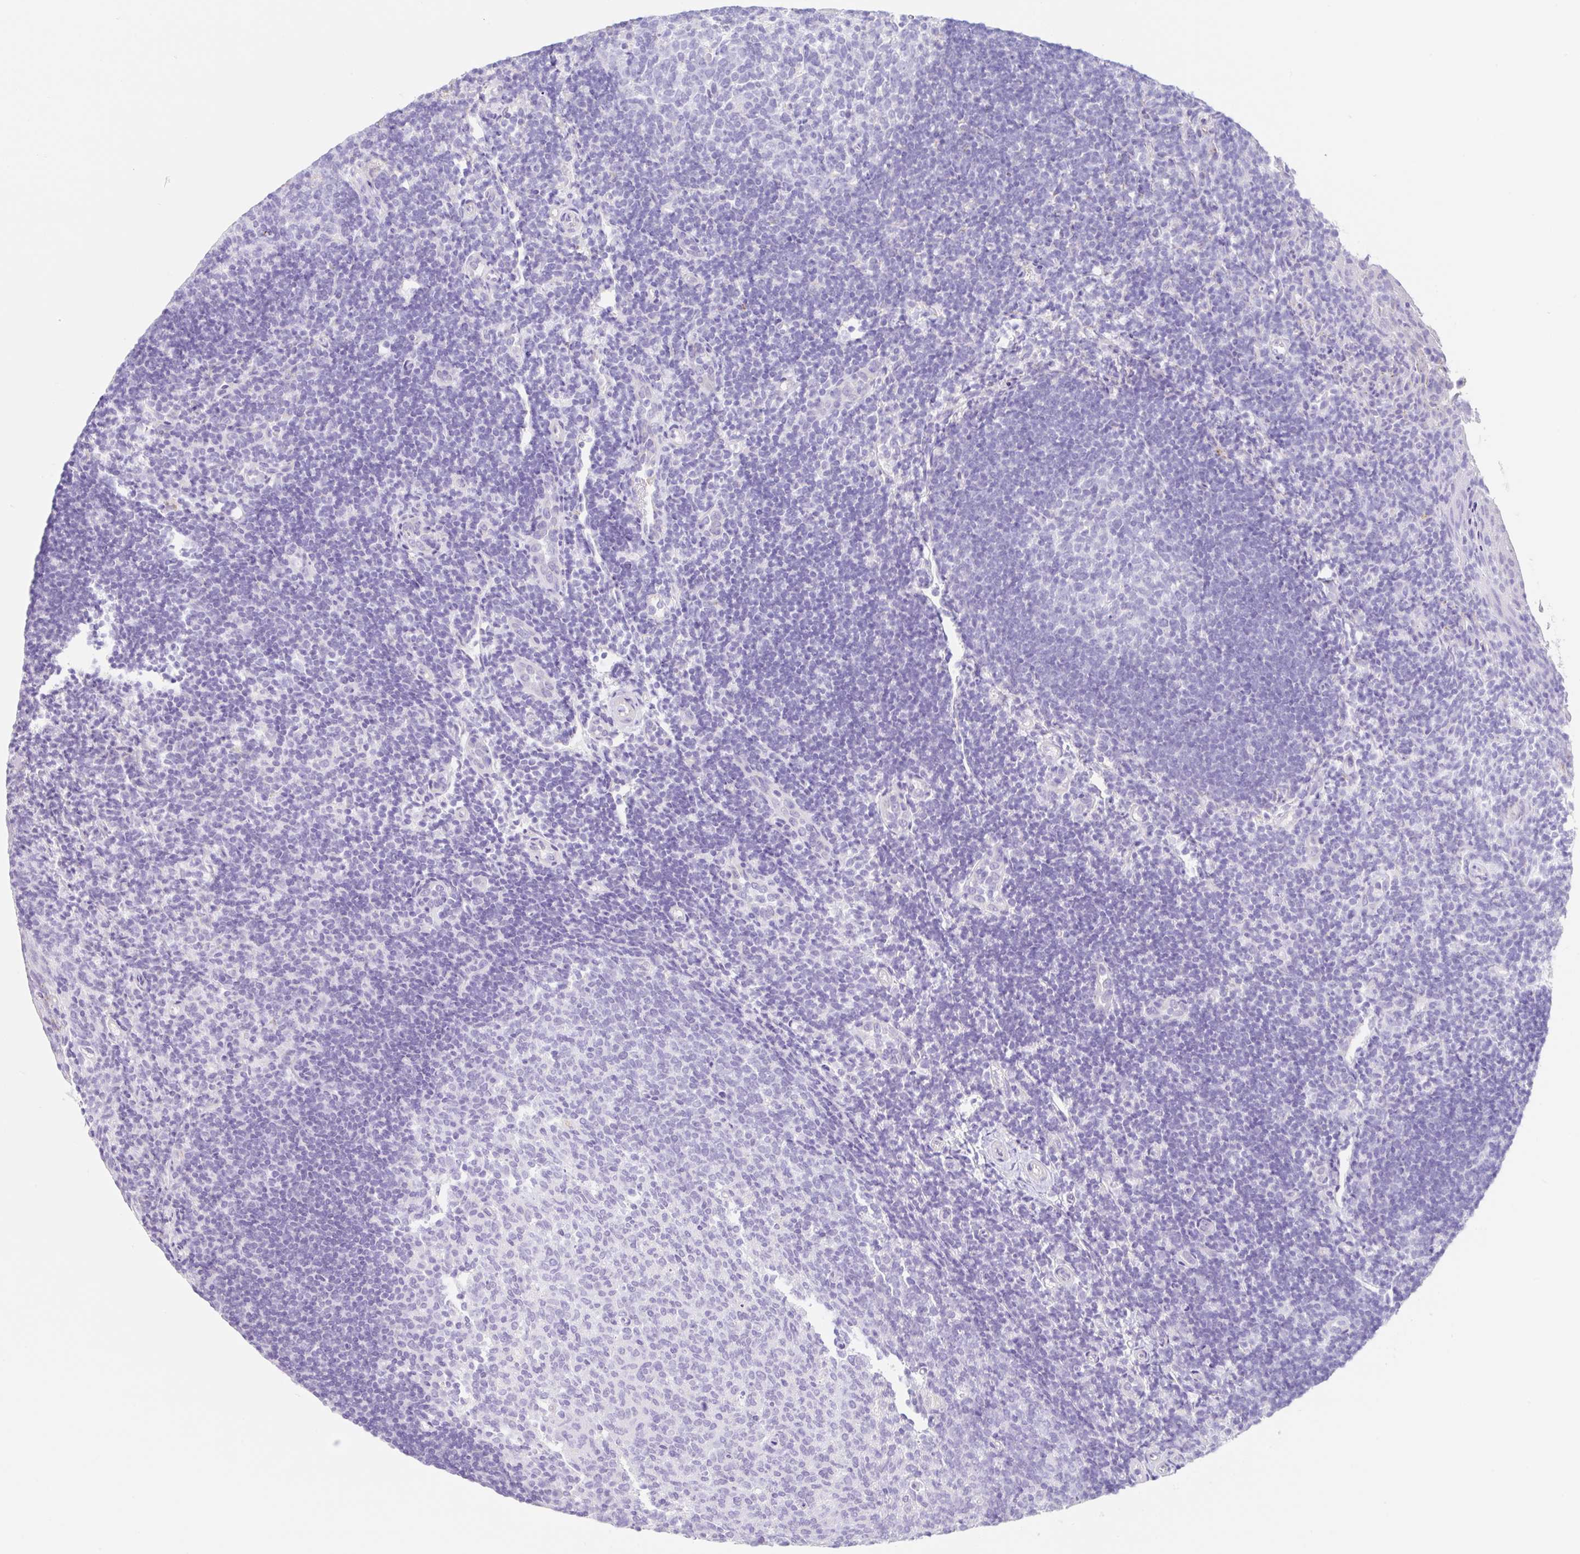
{"staining": {"intensity": "negative", "quantity": "none", "location": "none"}, "tissue": "tonsil", "cell_type": "Germinal center cells", "image_type": "normal", "snomed": [{"axis": "morphology", "description": "Normal tissue, NOS"}, {"axis": "topography", "description": "Tonsil"}], "caption": "A high-resolution micrograph shows IHC staining of normal tonsil, which reveals no significant positivity in germinal center cells.", "gene": "DKK4", "patient": {"sex": "female", "age": 10}}